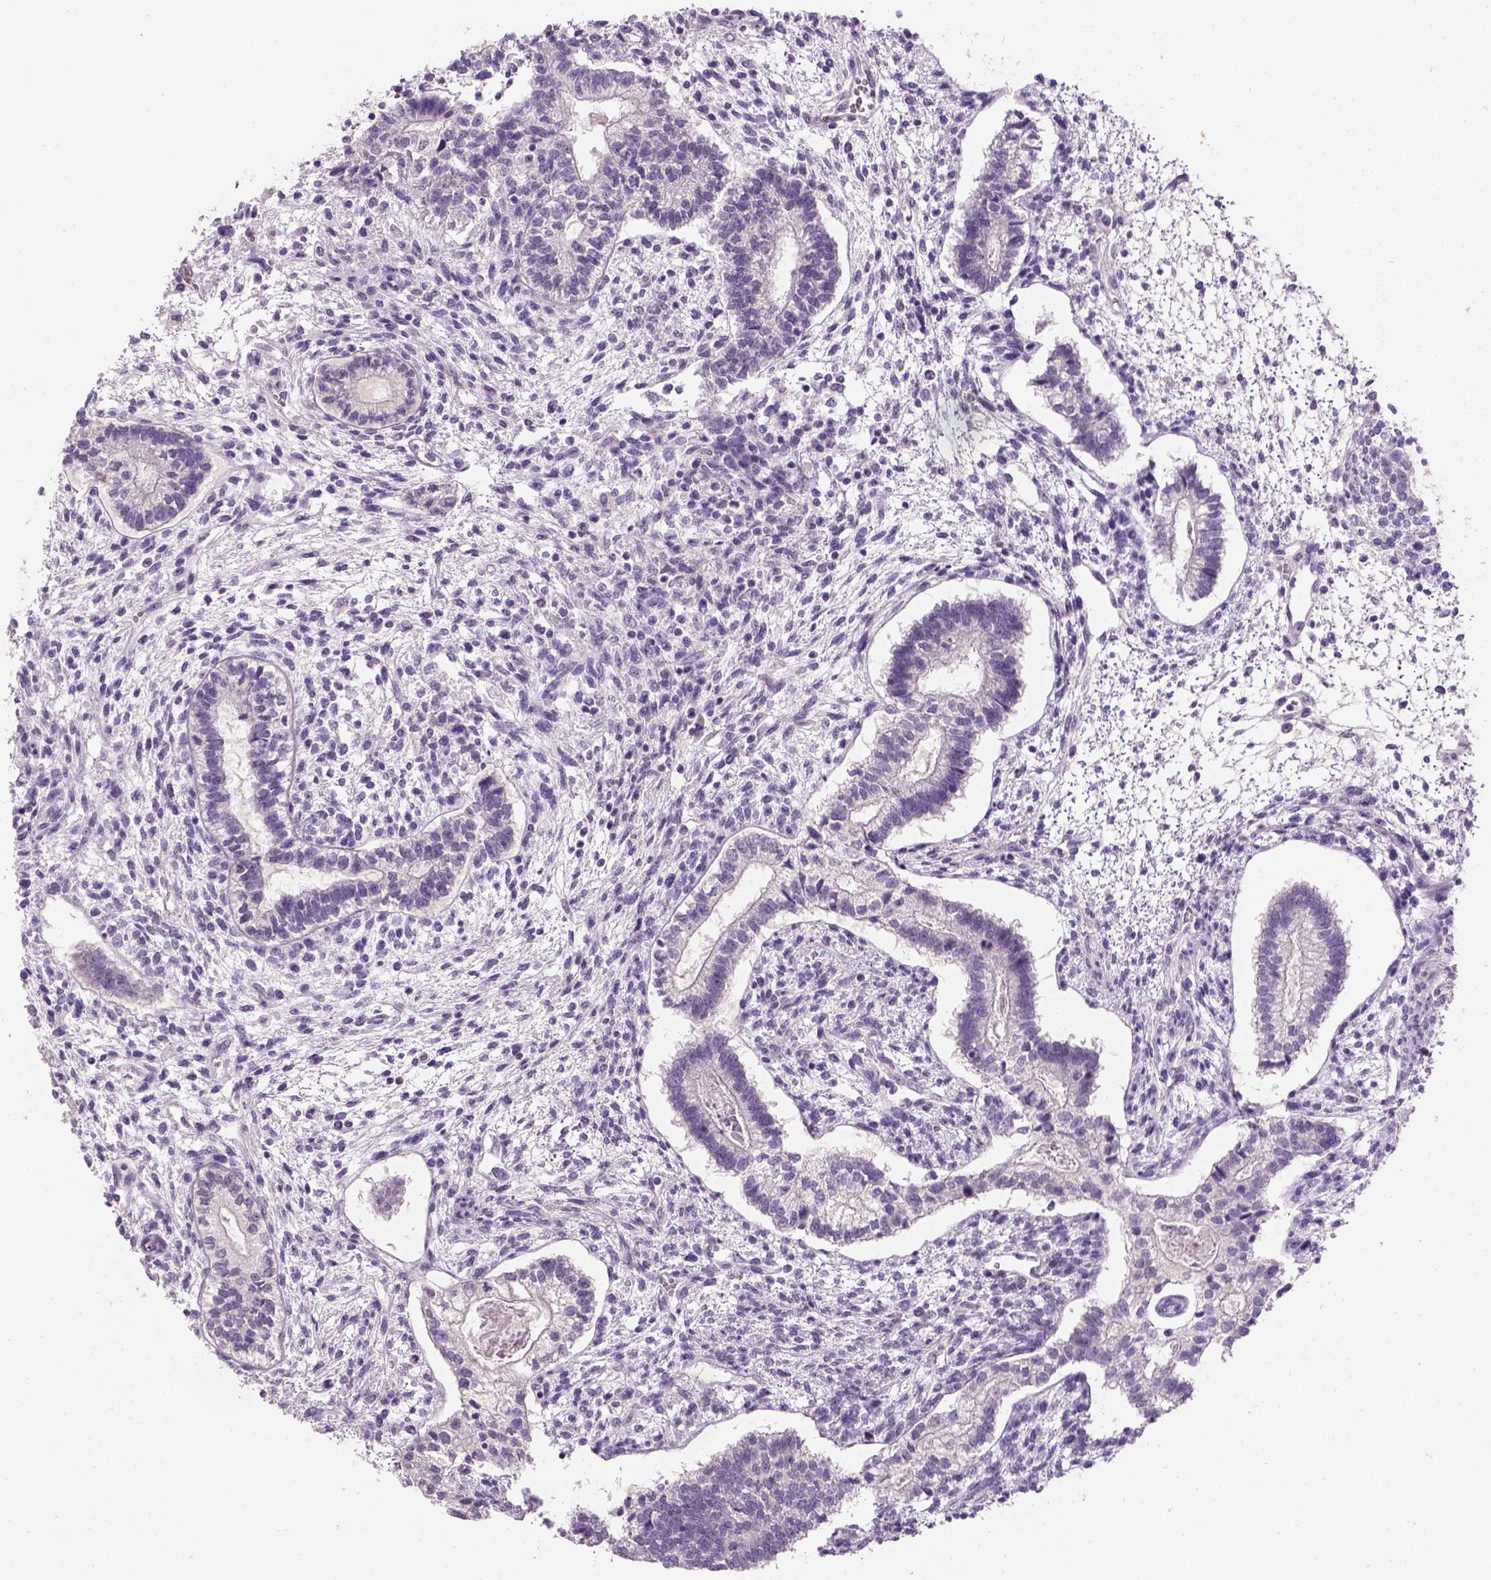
{"staining": {"intensity": "negative", "quantity": "none", "location": "none"}, "tissue": "testis cancer", "cell_type": "Tumor cells", "image_type": "cancer", "snomed": [{"axis": "morphology", "description": "Carcinoma, Embryonal, NOS"}, {"axis": "topography", "description": "Testis"}], "caption": "This image is of testis cancer (embryonal carcinoma) stained with immunohistochemistry to label a protein in brown with the nuclei are counter-stained blue. There is no staining in tumor cells.", "gene": "TH", "patient": {"sex": "male", "age": 37}}